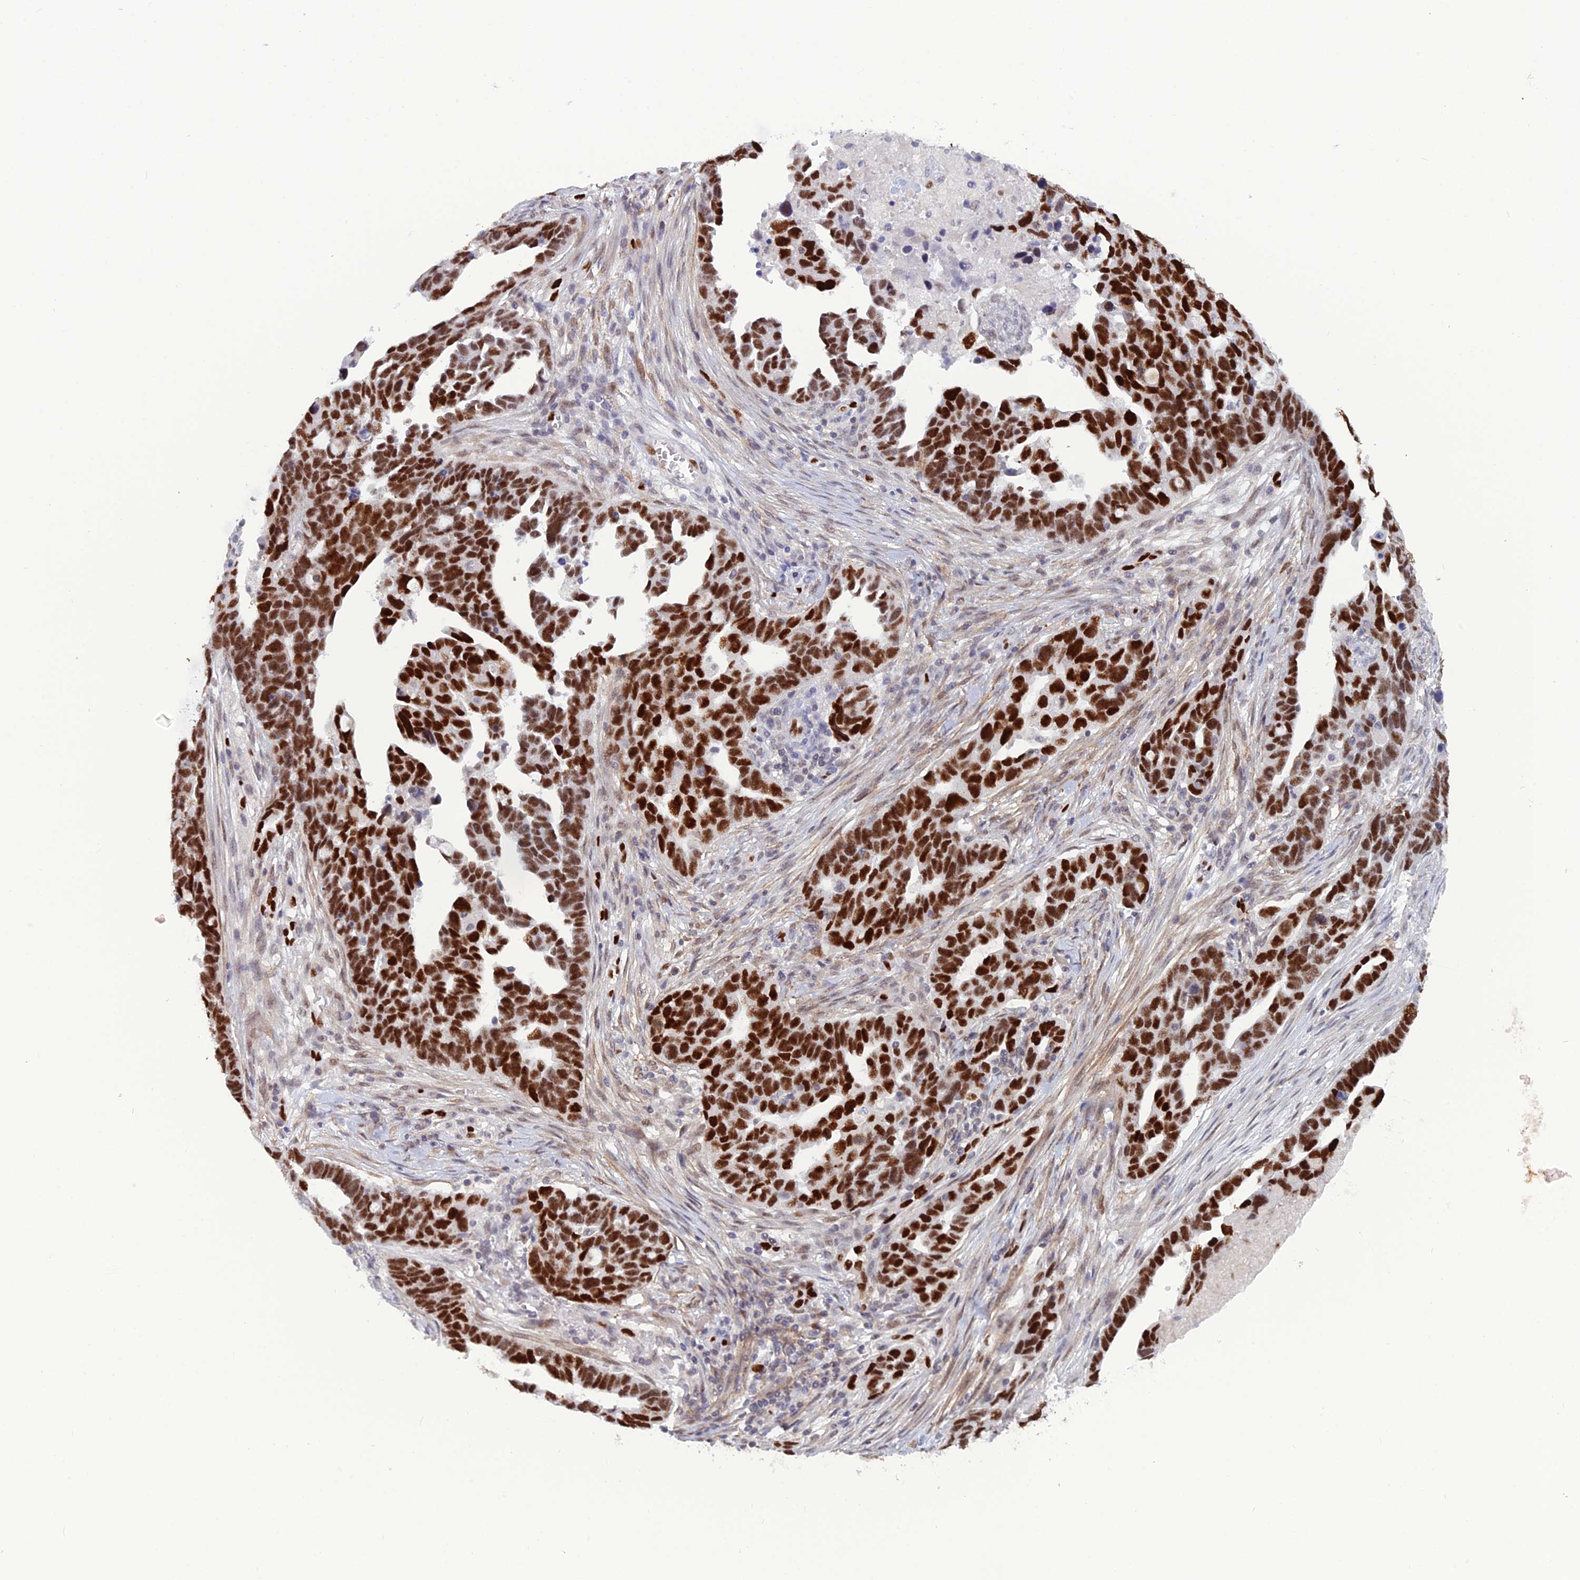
{"staining": {"intensity": "strong", "quantity": ">75%", "location": "nuclear"}, "tissue": "ovarian cancer", "cell_type": "Tumor cells", "image_type": "cancer", "snomed": [{"axis": "morphology", "description": "Cystadenocarcinoma, serous, NOS"}, {"axis": "topography", "description": "Ovary"}], "caption": "Protein staining exhibits strong nuclear expression in about >75% of tumor cells in ovarian cancer (serous cystadenocarcinoma). Nuclei are stained in blue.", "gene": "NOL4L", "patient": {"sex": "female", "age": 54}}